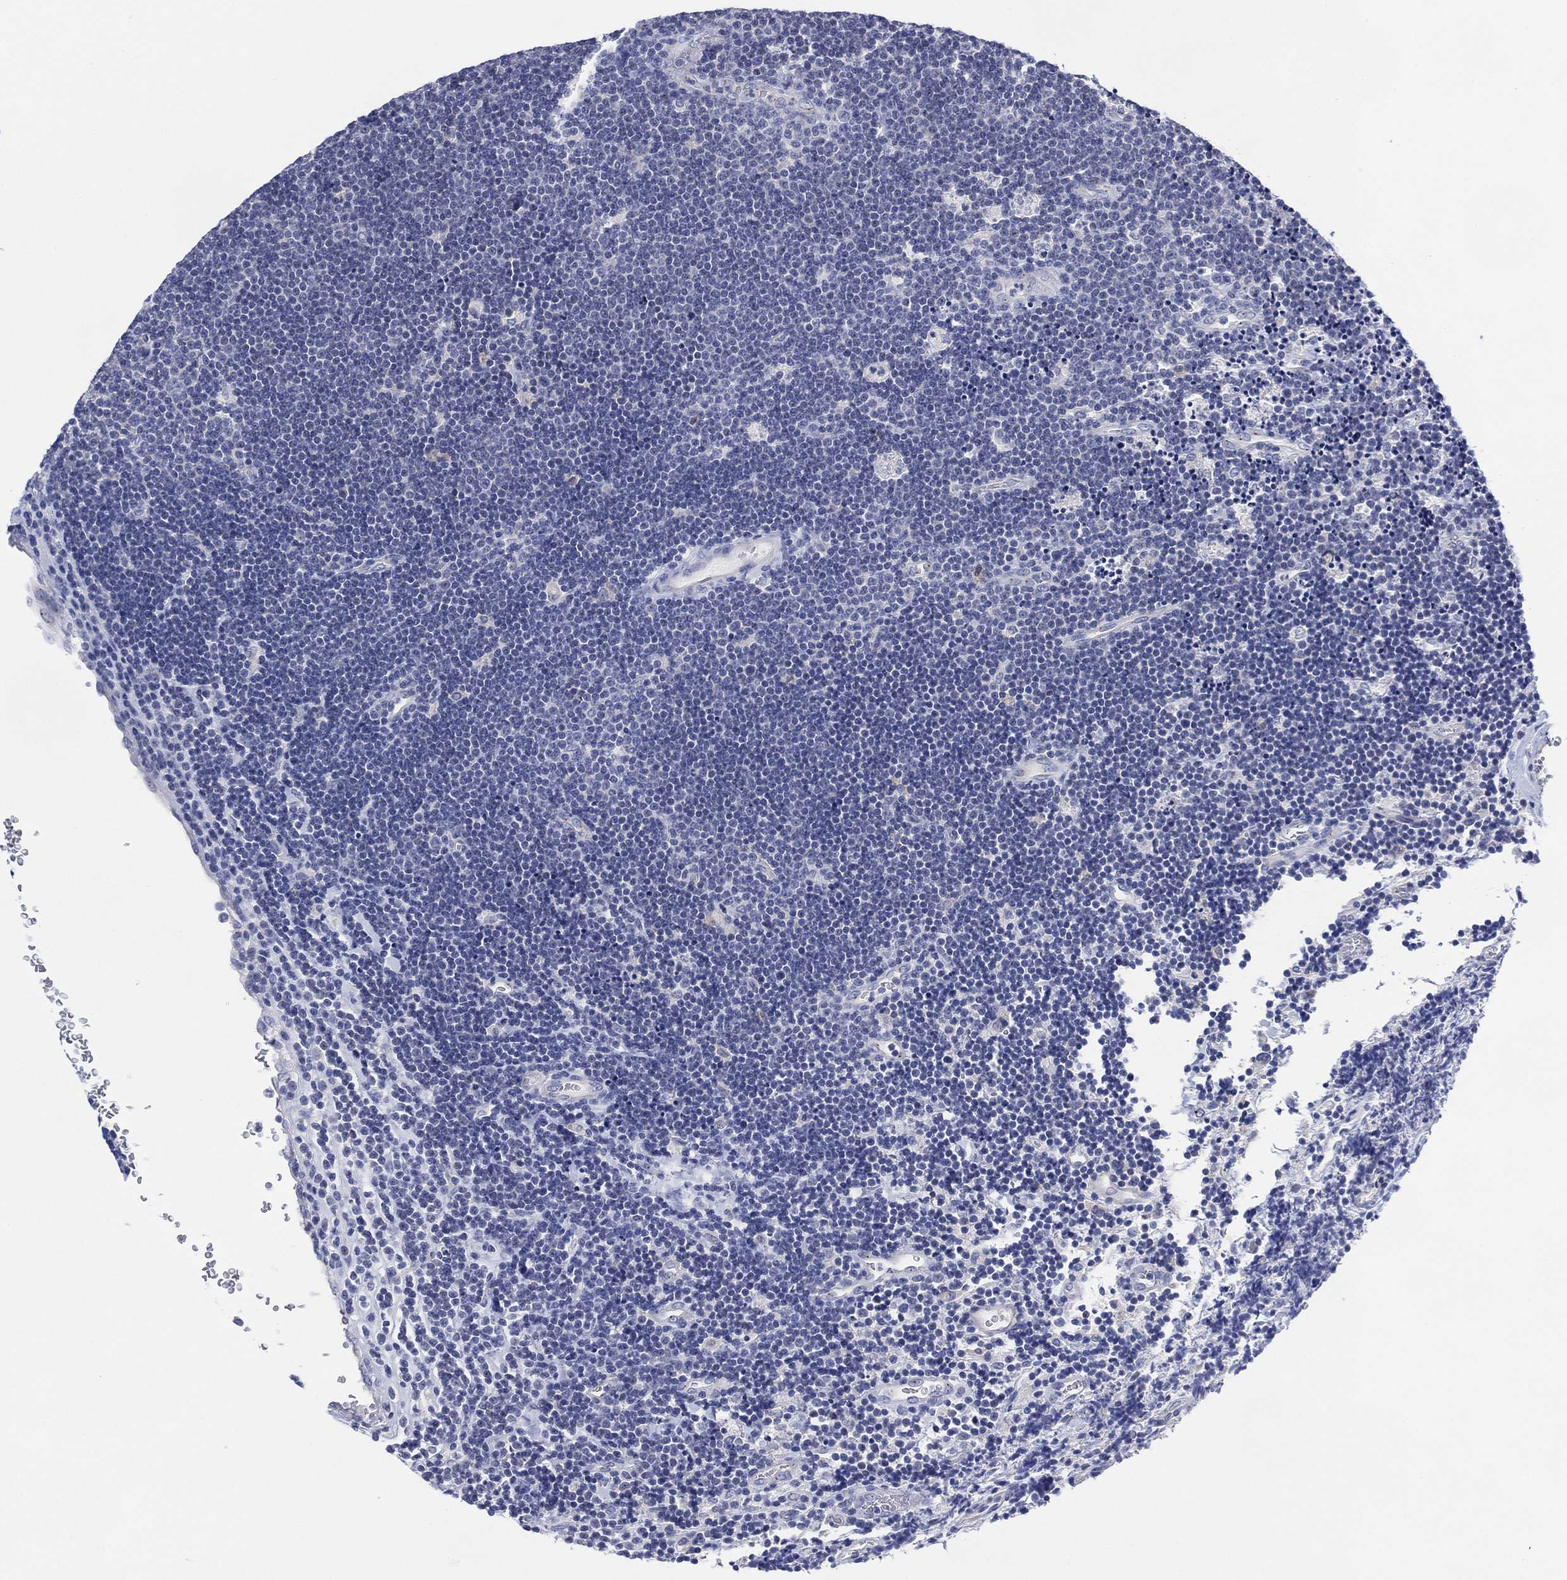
{"staining": {"intensity": "negative", "quantity": "none", "location": "none"}, "tissue": "lymphoma", "cell_type": "Tumor cells", "image_type": "cancer", "snomed": [{"axis": "morphology", "description": "Malignant lymphoma, non-Hodgkin's type, Low grade"}, {"axis": "topography", "description": "Brain"}], "caption": "Immunohistochemistry of human lymphoma reveals no expression in tumor cells.", "gene": "CHRNA3", "patient": {"sex": "female", "age": 66}}